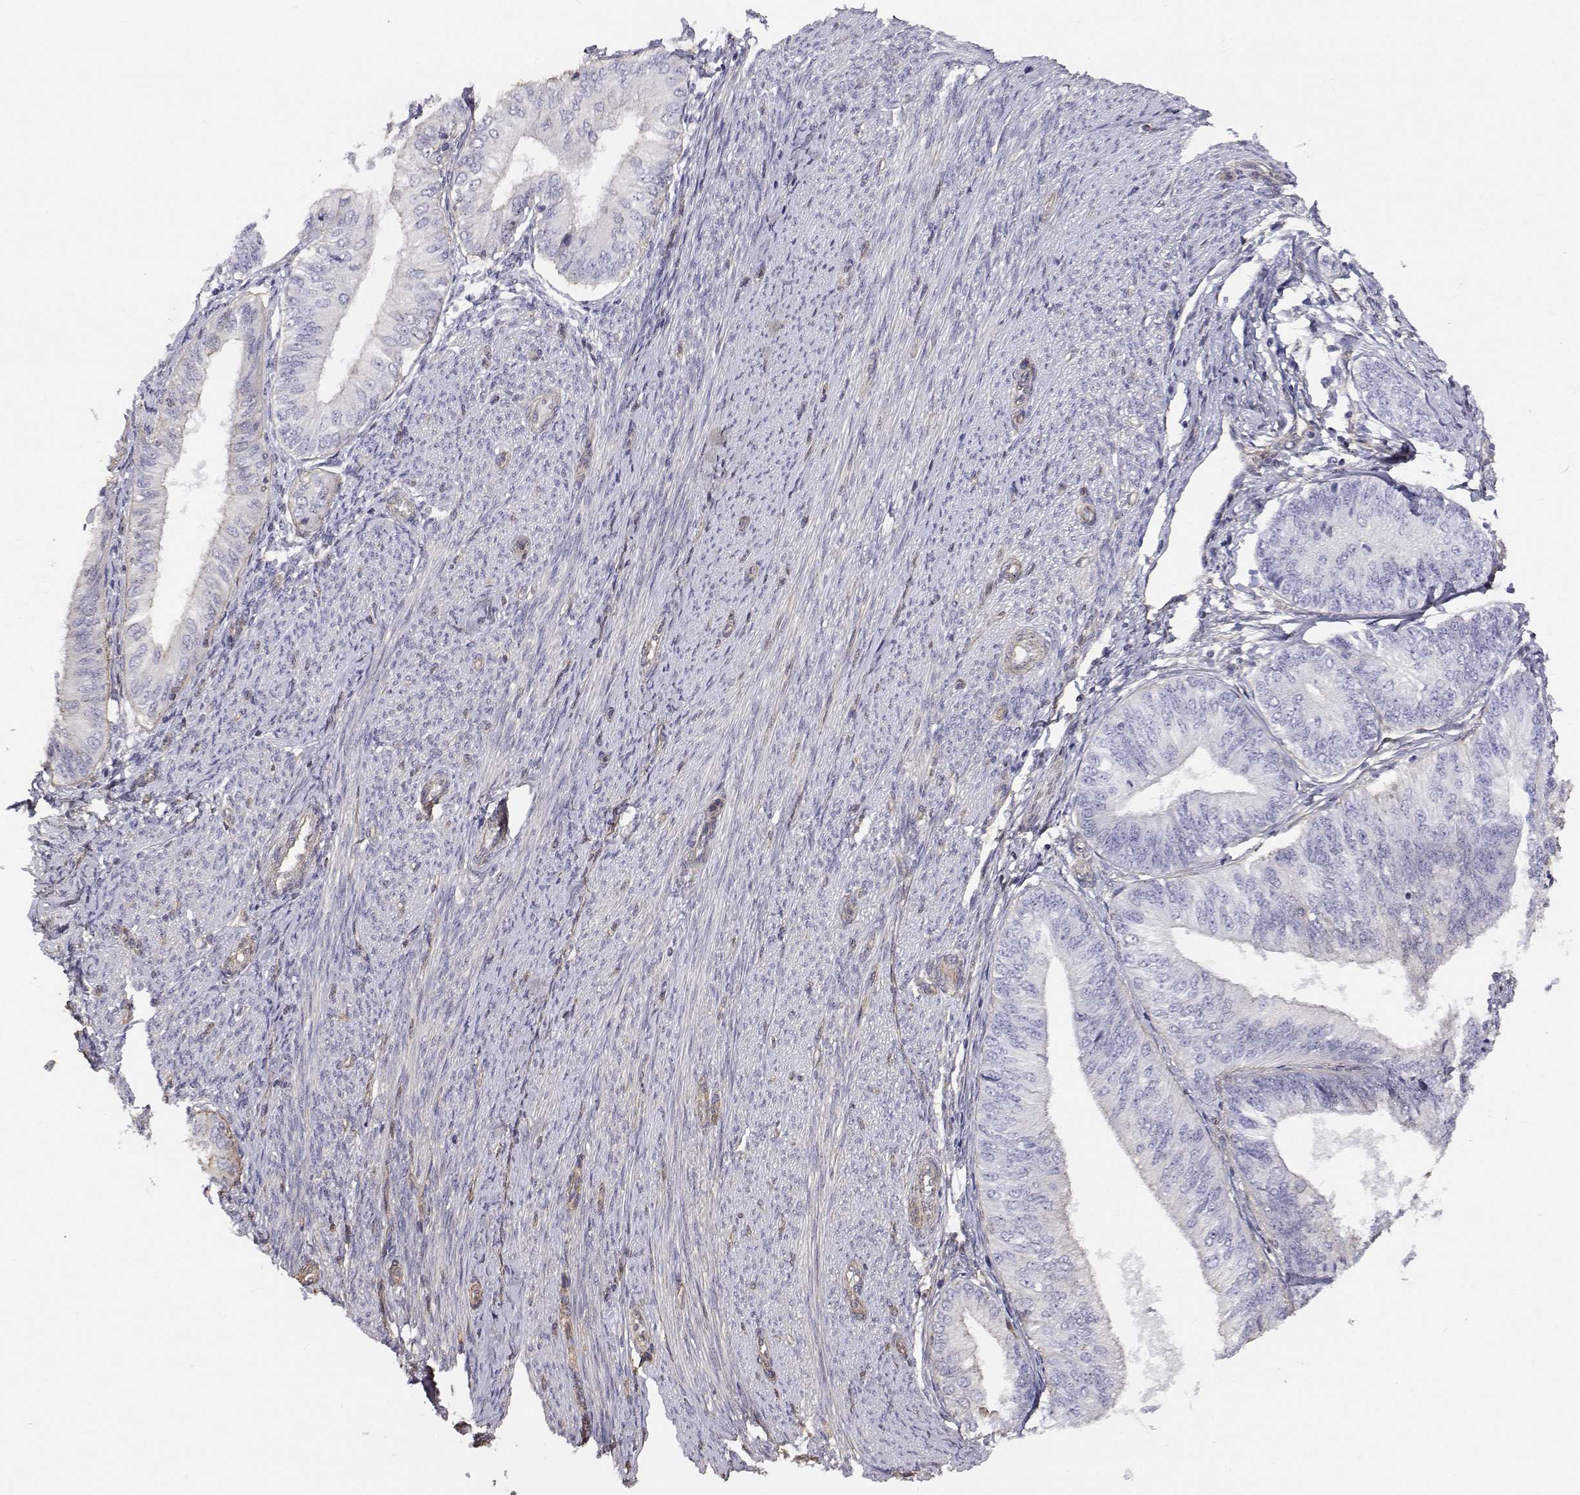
{"staining": {"intensity": "negative", "quantity": "none", "location": "none"}, "tissue": "endometrial cancer", "cell_type": "Tumor cells", "image_type": "cancer", "snomed": [{"axis": "morphology", "description": "Adenocarcinoma, NOS"}, {"axis": "topography", "description": "Endometrium"}], "caption": "Endometrial cancer was stained to show a protein in brown. There is no significant staining in tumor cells.", "gene": "GSDMA", "patient": {"sex": "female", "age": 58}}